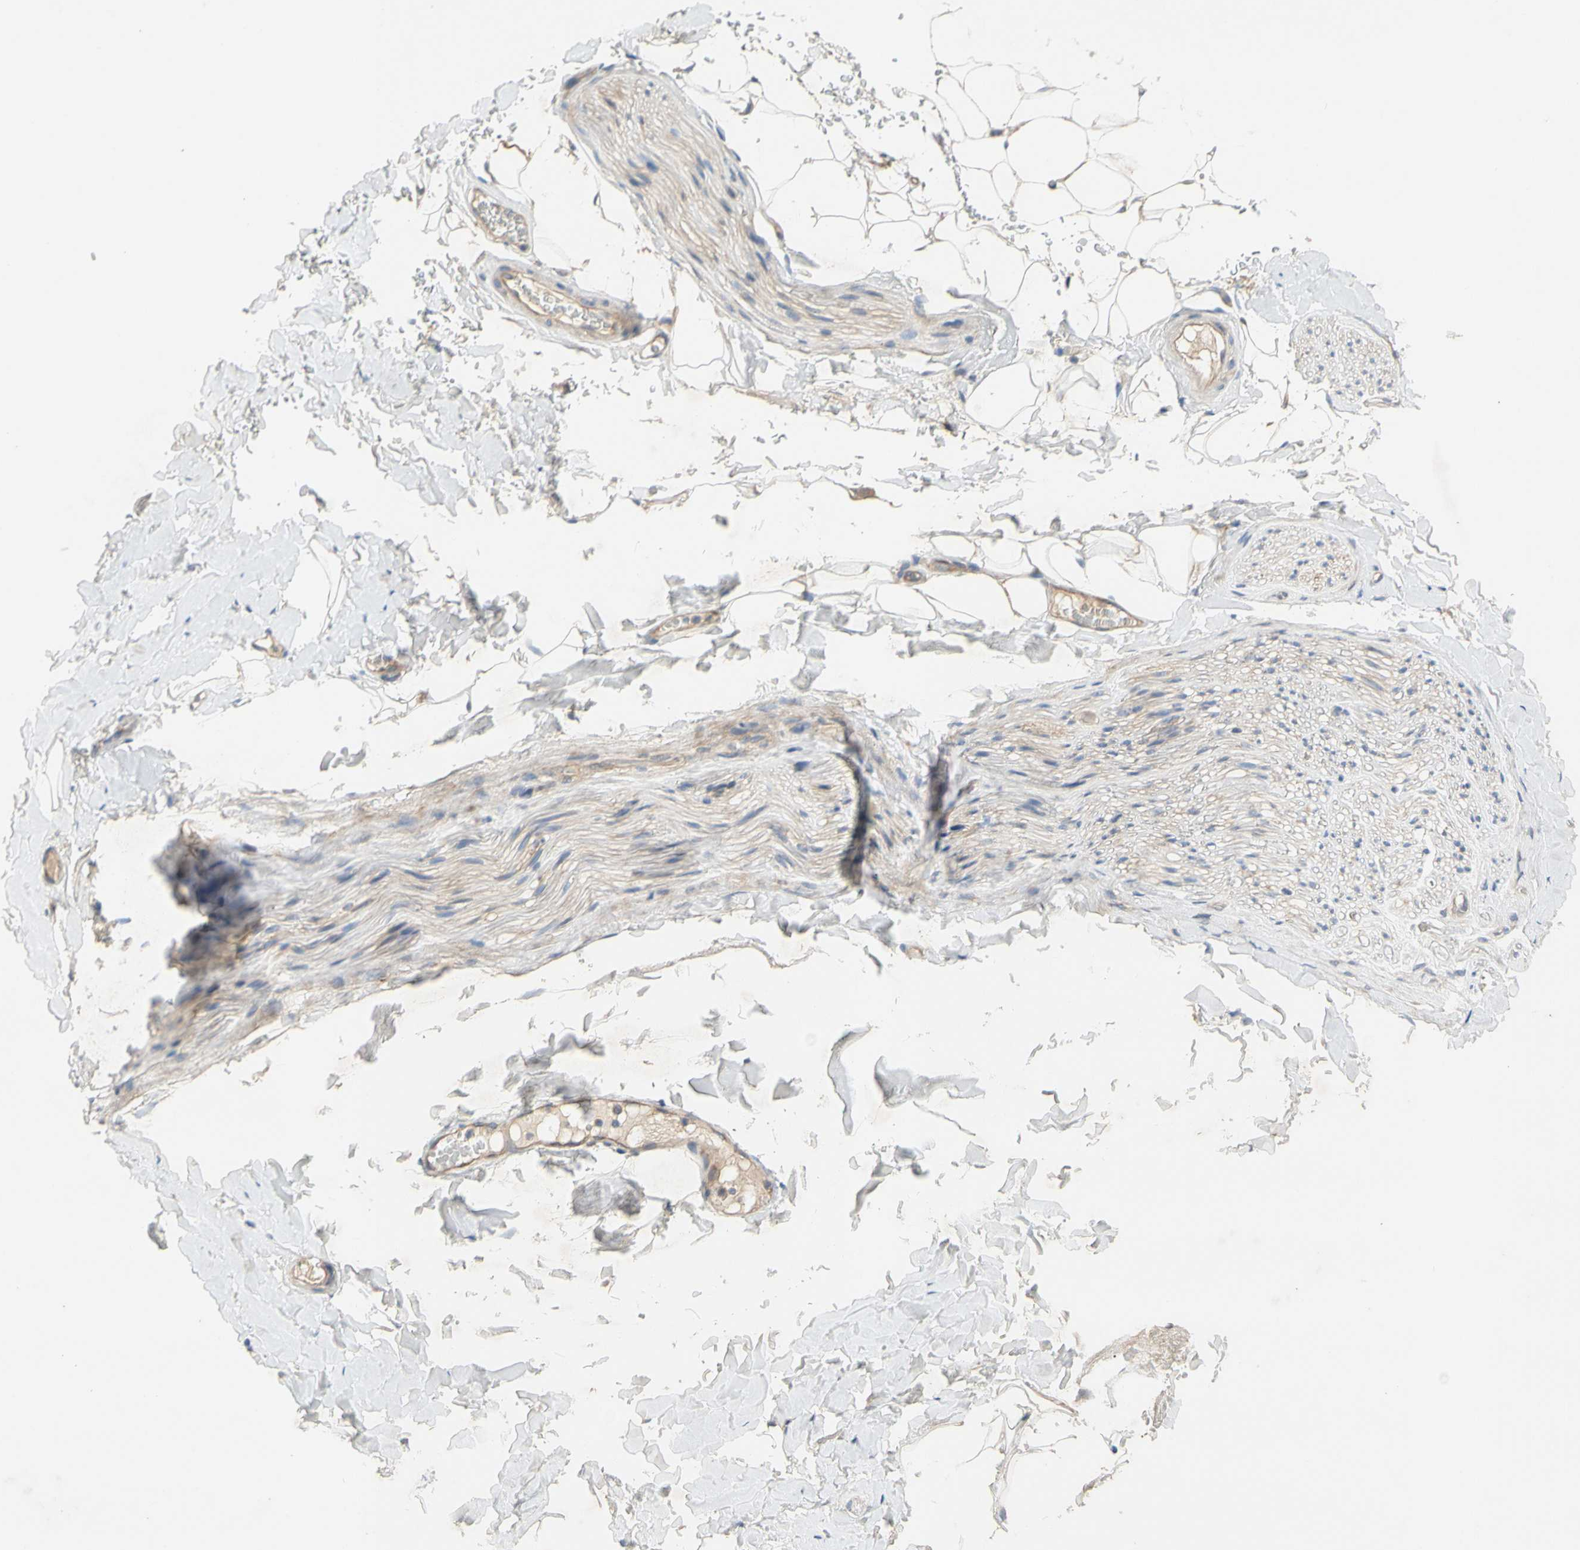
{"staining": {"intensity": "weak", "quantity": "<25%", "location": "cytoplasmic/membranous"}, "tissue": "adipose tissue", "cell_type": "Adipocytes", "image_type": "normal", "snomed": [{"axis": "morphology", "description": "Normal tissue, NOS"}, {"axis": "topography", "description": "Peripheral nerve tissue"}], "caption": "A micrograph of human adipose tissue is negative for staining in adipocytes. The staining is performed using DAB brown chromogen with nuclei counter-stained in using hematoxylin.", "gene": "MBTPS2", "patient": {"sex": "male", "age": 70}}